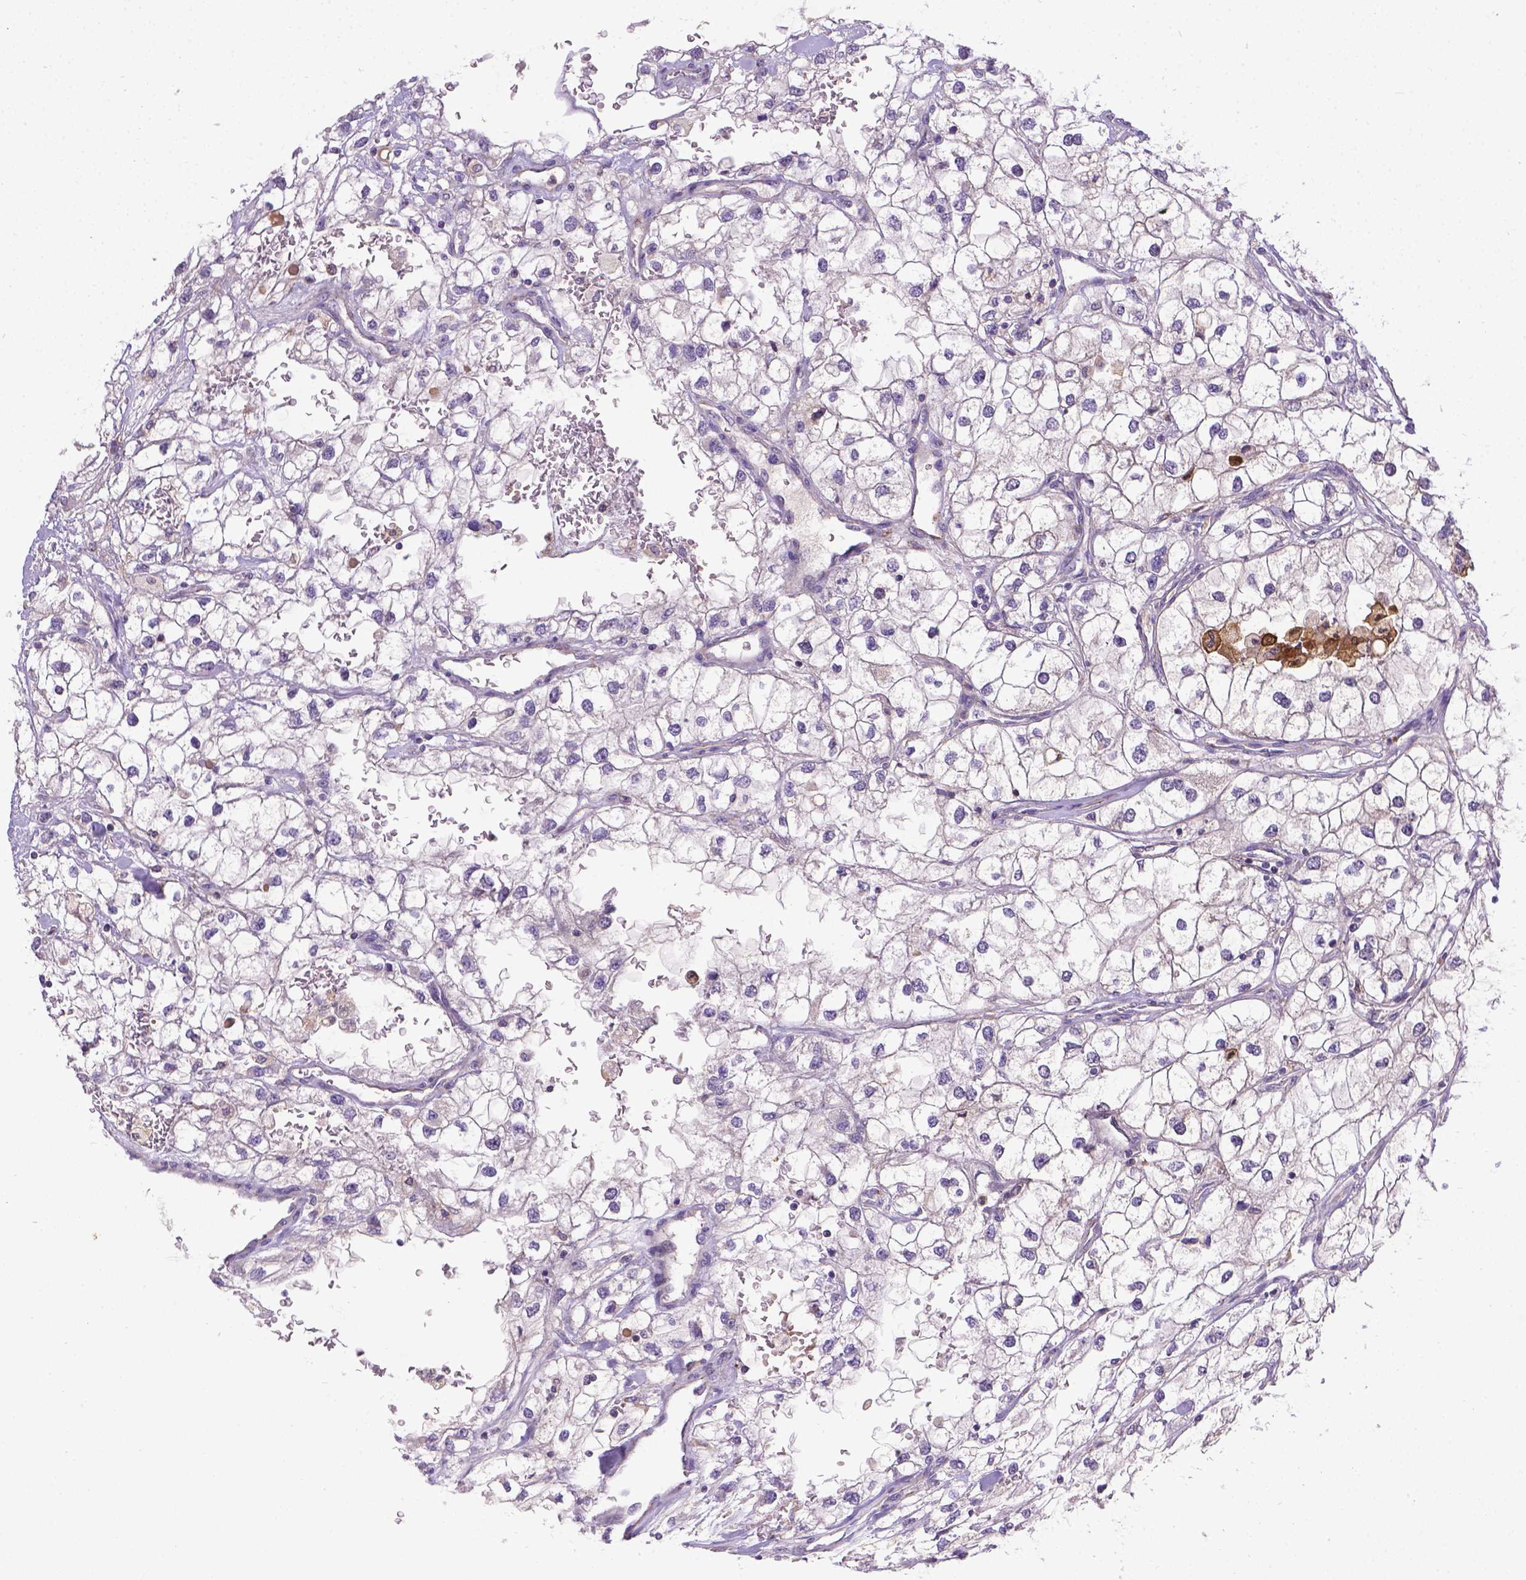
{"staining": {"intensity": "negative", "quantity": "none", "location": "none"}, "tissue": "renal cancer", "cell_type": "Tumor cells", "image_type": "cancer", "snomed": [{"axis": "morphology", "description": "Adenocarcinoma, NOS"}, {"axis": "topography", "description": "Kidney"}], "caption": "Tumor cells are negative for brown protein staining in adenocarcinoma (renal).", "gene": "TM4SF18", "patient": {"sex": "male", "age": 59}}